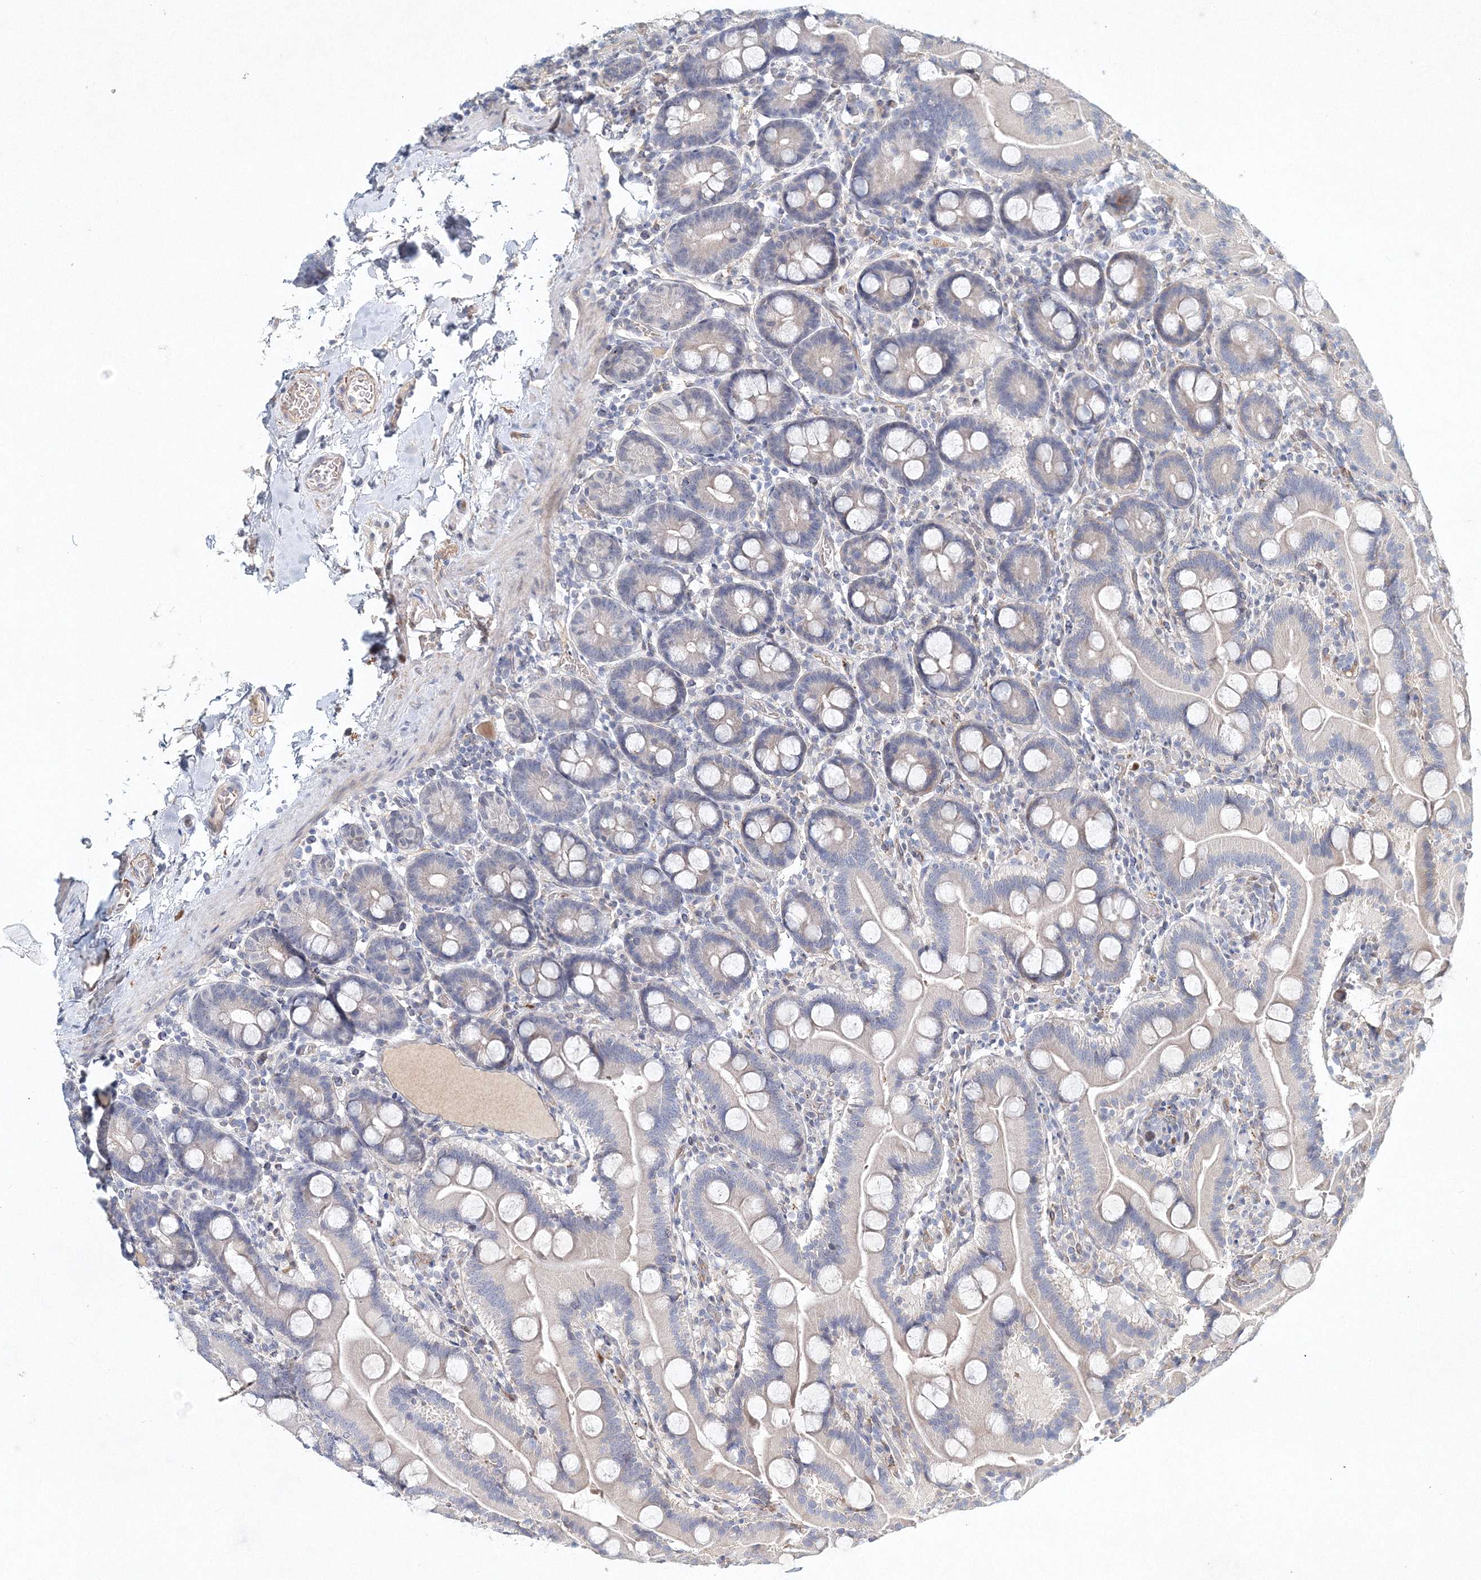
{"staining": {"intensity": "weak", "quantity": "<25%", "location": "cytoplasmic/membranous"}, "tissue": "duodenum", "cell_type": "Glandular cells", "image_type": "normal", "snomed": [{"axis": "morphology", "description": "Normal tissue, NOS"}, {"axis": "topography", "description": "Duodenum"}], "caption": "There is no significant positivity in glandular cells of duodenum. Brightfield microscopy of immunohistochemistry (IHC) stained with DAB (3,3'-diaminobenzidine) (brown) and hematoxylin (blue), captured at high magnification.", "gene": "SH3BP5", "patient": {"sex": "male", "age": 55}}